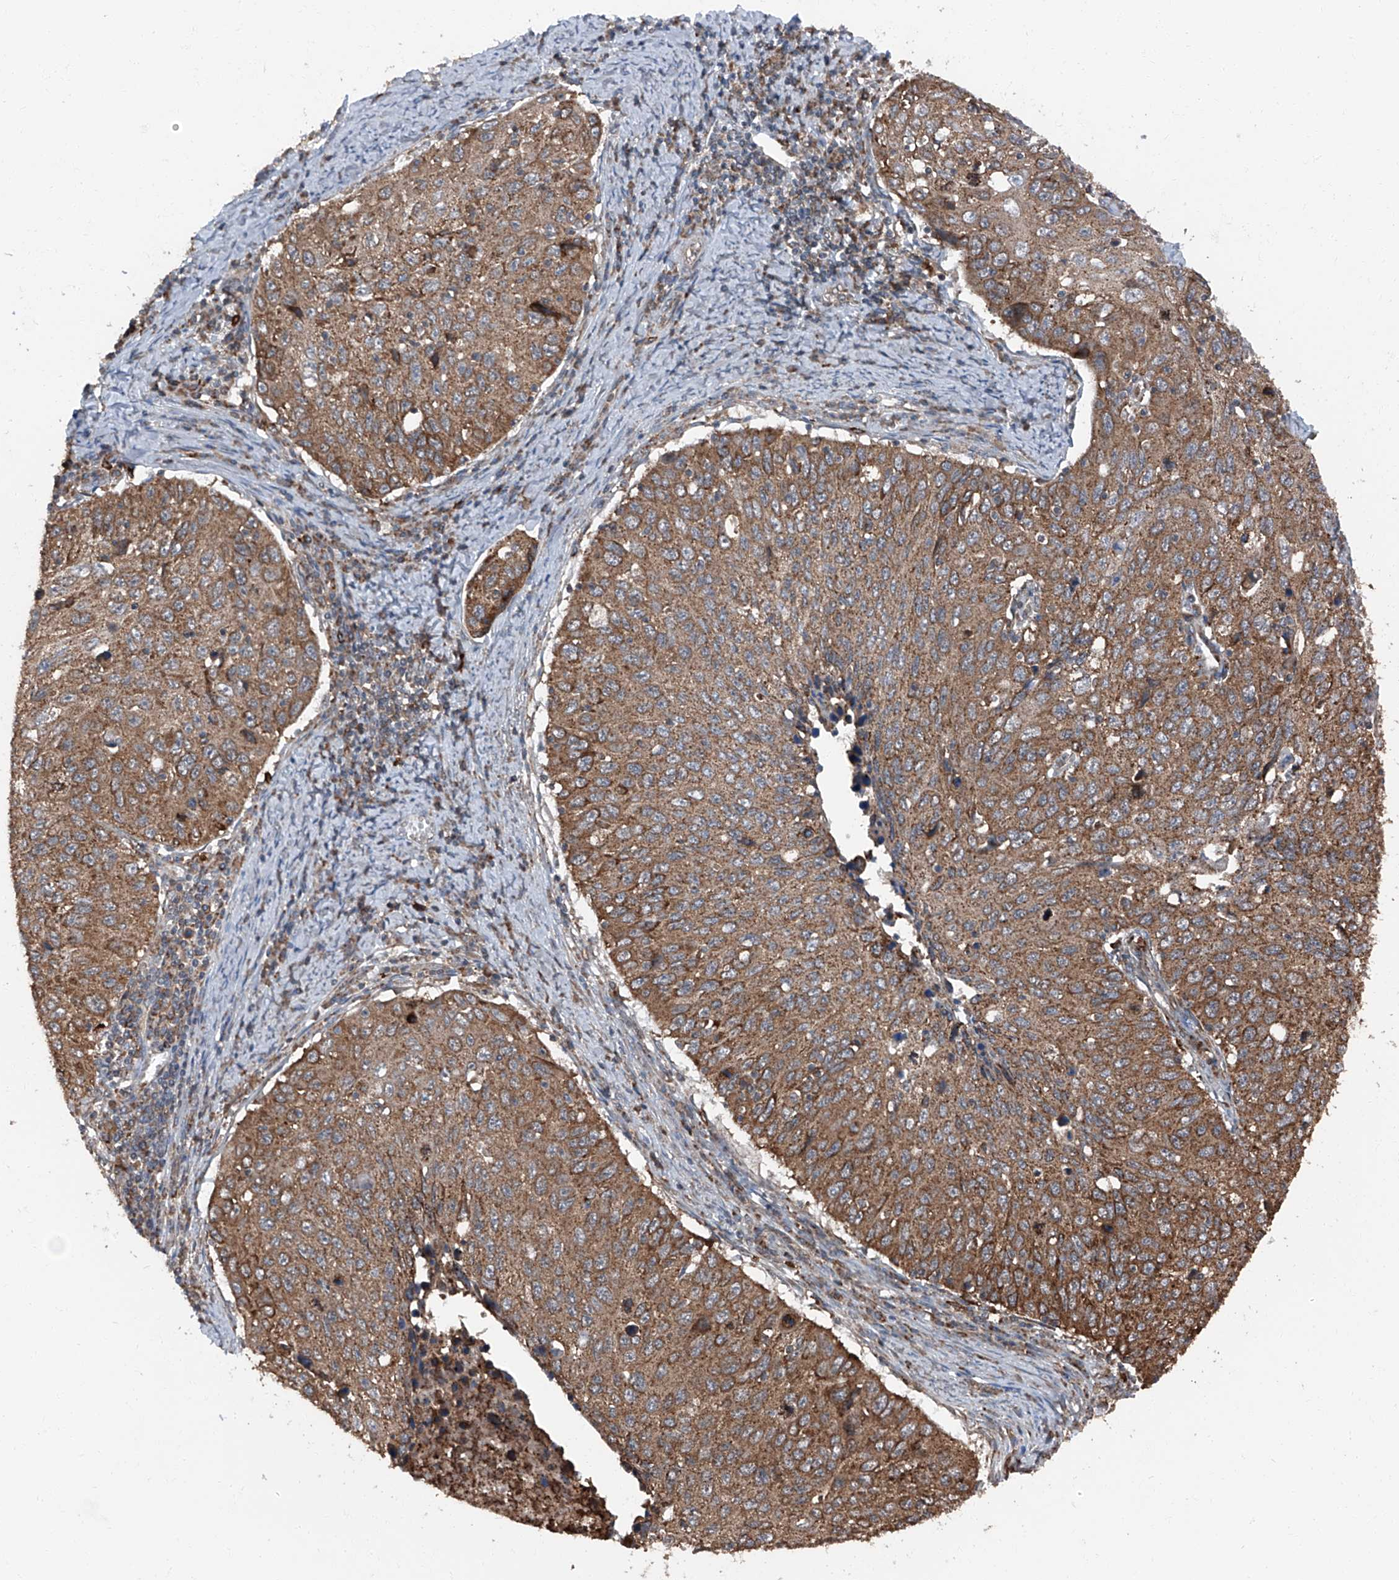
{"staining": {"intensity": "moderate", "quantity": ">75%", "location": "cytoplasmic/membranous"}, "tissue": "cervical cancer", "cell_type": "Tumor cells", "image_type": "cancer", "snomed": [{"axis": "morphology", "description": "Squamous cell carcinoma, NOS"}, {"axis": "topography", "description": "Cervix"}], "caption": "Cervical squamous cell carcinoma stained for a protein exhibits moderate cytoplasmic/membranous positivity in tumor cells.", "gene": "LIMK1", "patient": {"sex": "female", "age": 53}}